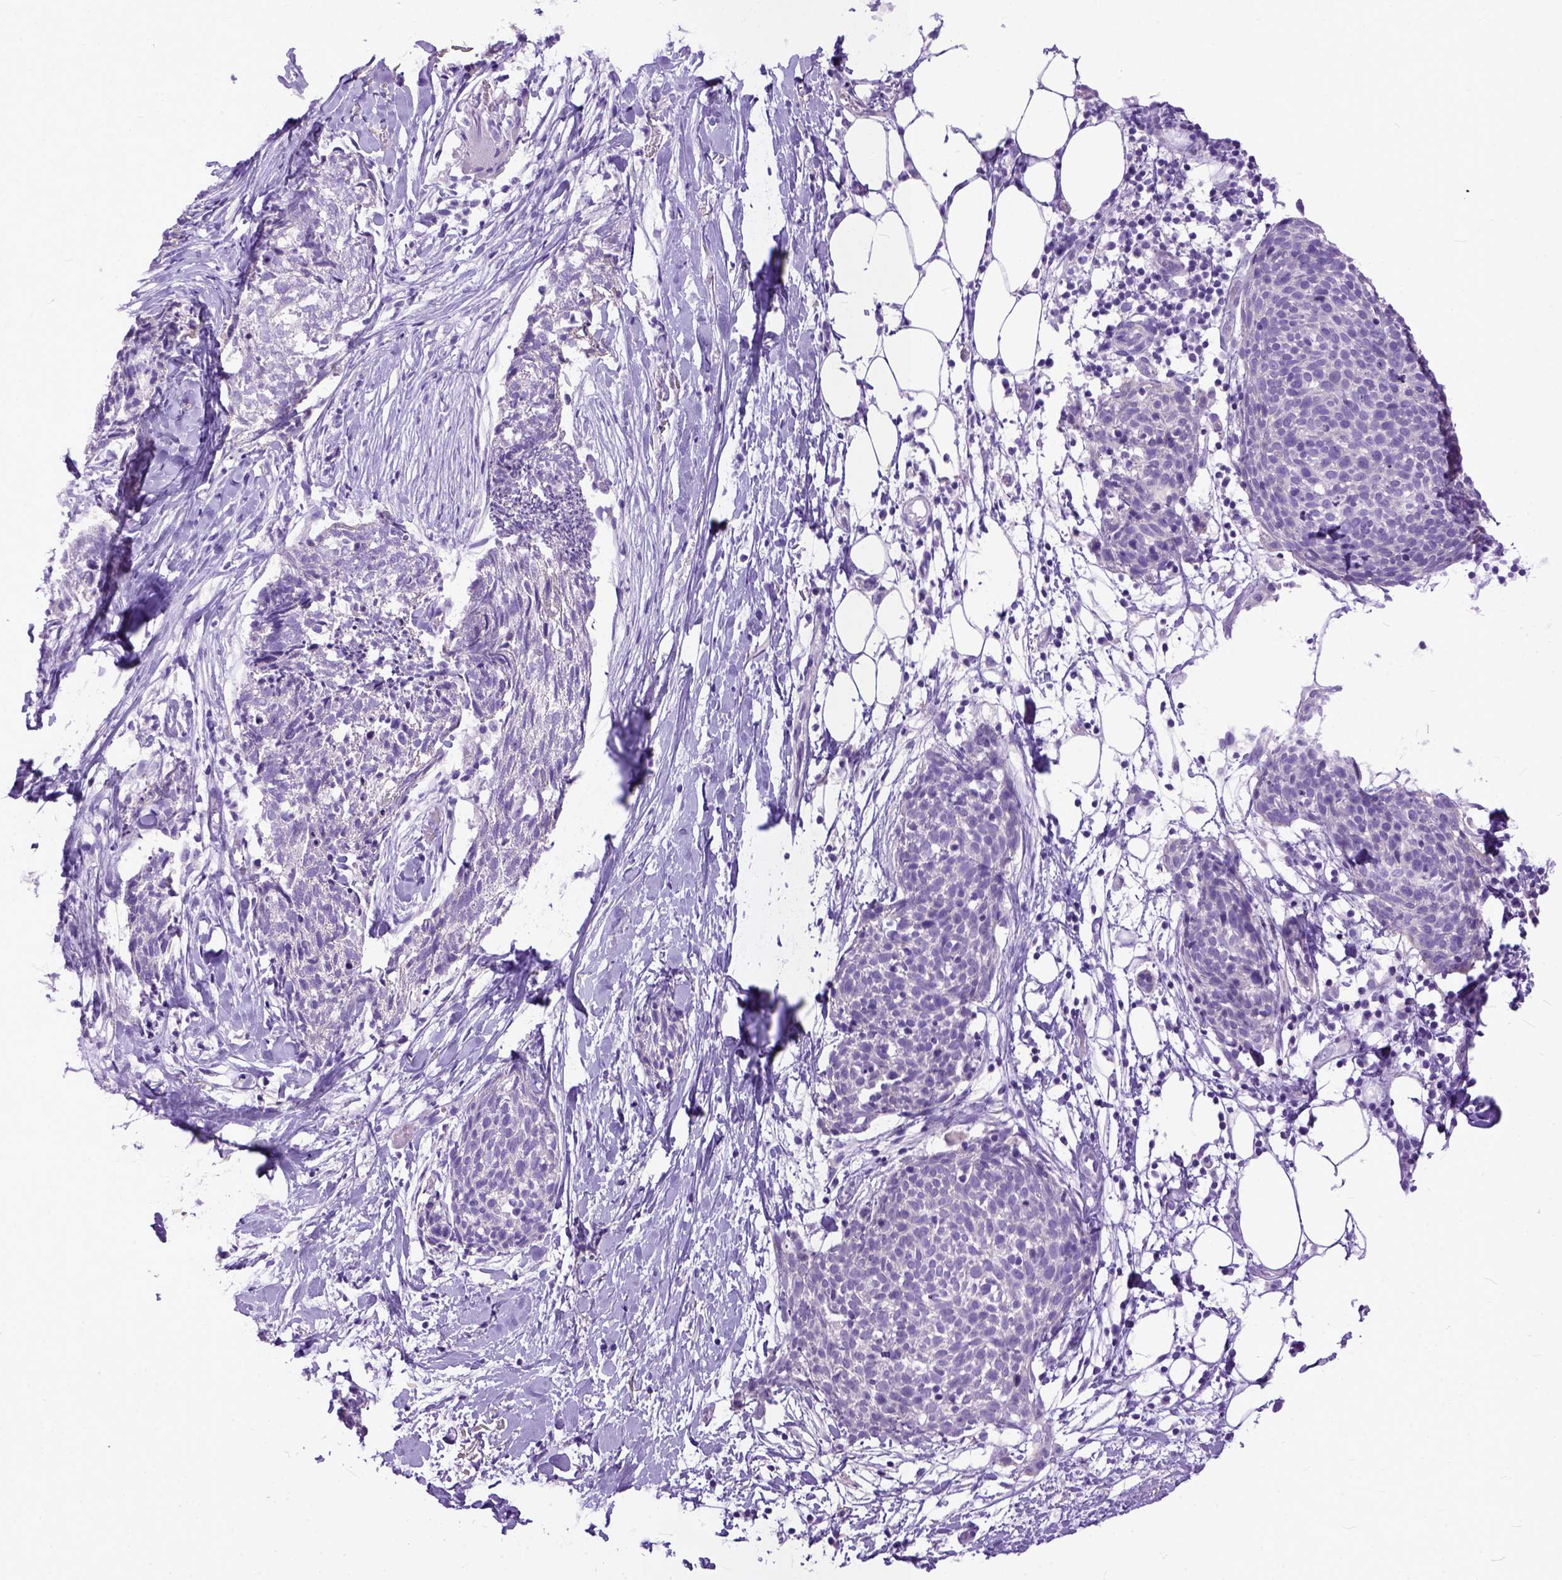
{"staining": {"intensity": "negative", "quantity": "none", "location": "none"}, "tissue": "skin cancer", "cell_type": "Tumor cells", "image_type": "cancer", "snomed": [{"axis": "morphology", "description": "Squamous cell carcinoma, NOS"}, {"axis": "topography", "description": "Skin"}, {"axis": "topography", "description": "Vulva"}], "caption": "DAB (3,3'-diaminobenzidine) immunohistochemical staining of human squamous cell carcinoma (skin) reveals no significant staining in tumor cells.", "gene": "PPL", "patient": {"sex": "female", "age": 75}}